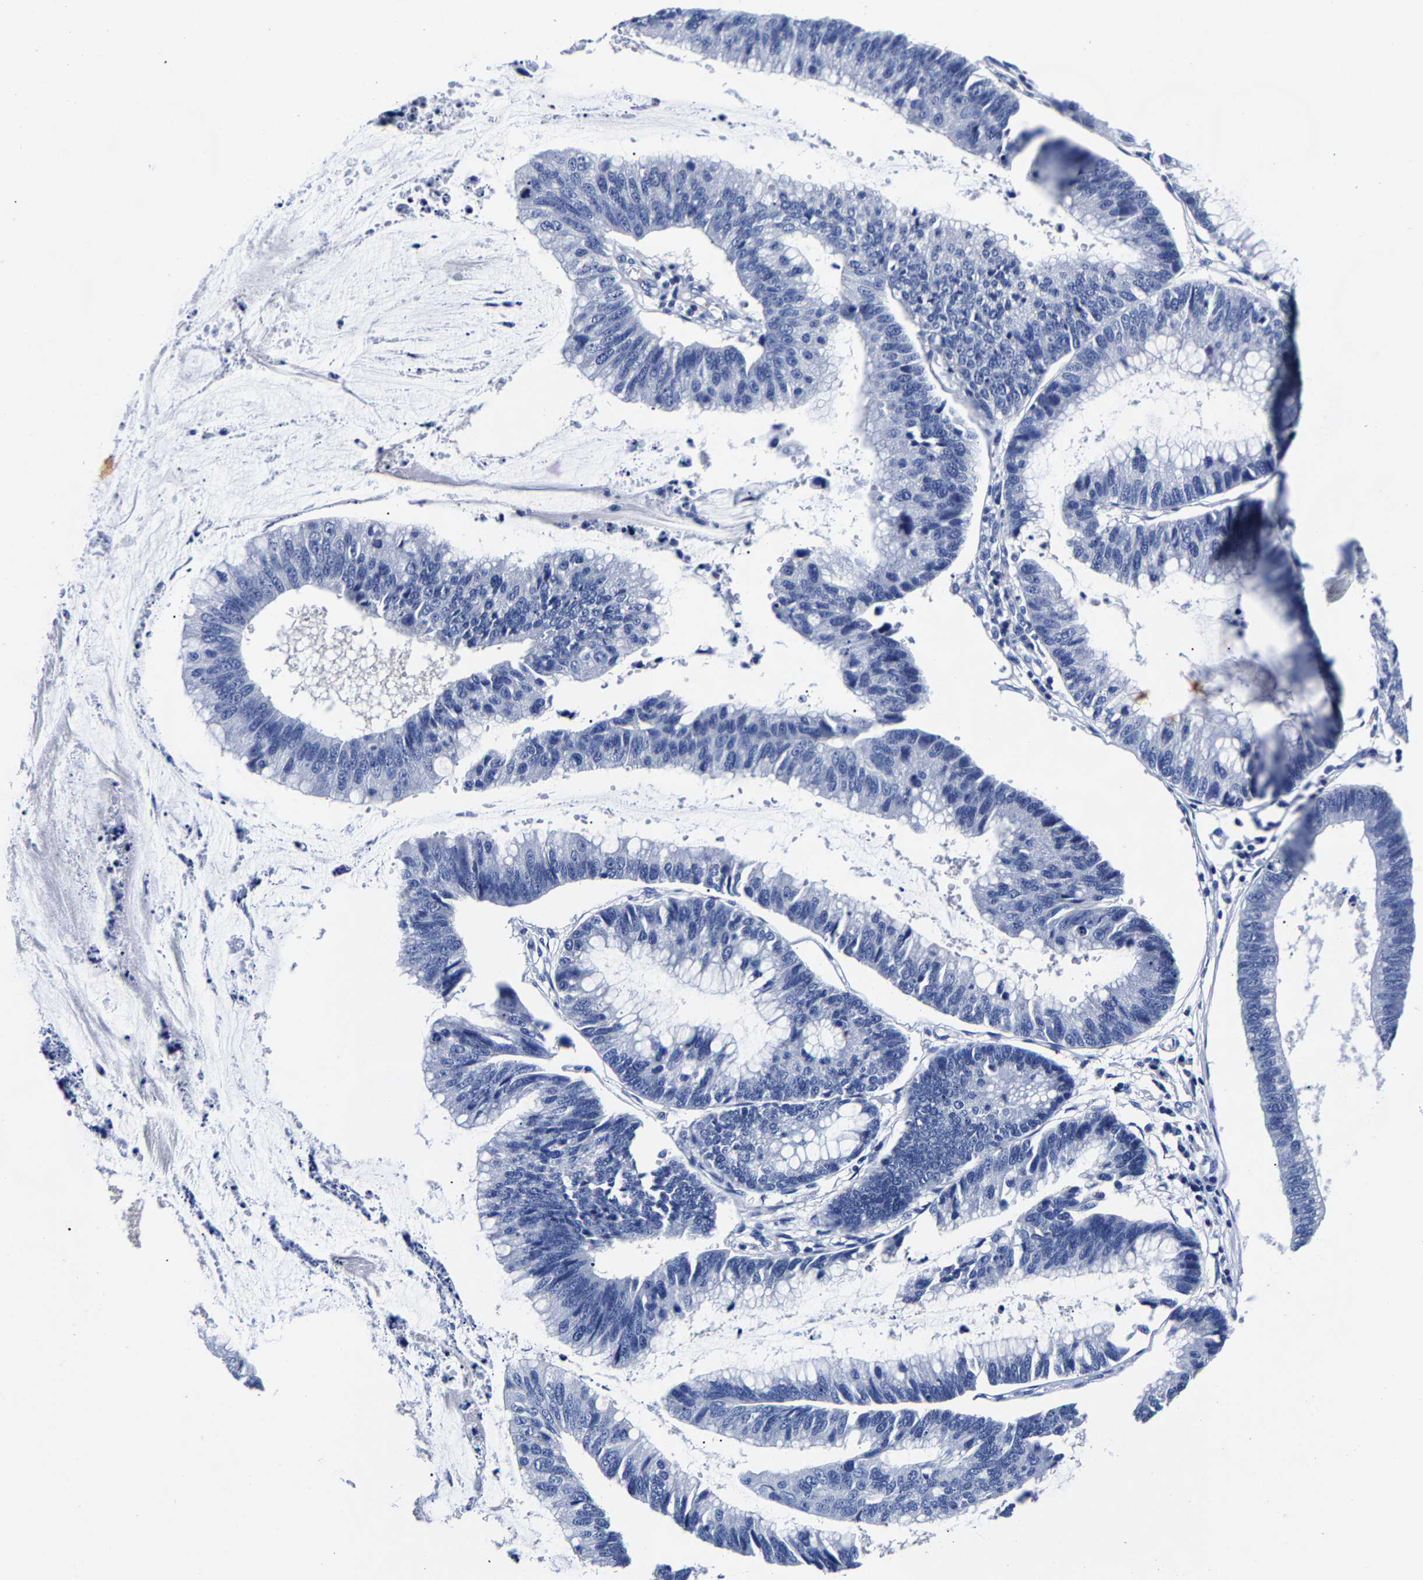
{"staining": {"intensity": "negative", "quantity": "none", "location": "none"}, "tissue": "stomach cancer", "cell_type": "Tumor cells", "image_type": "cancer", "snomed": [{"axis": "morphology", "description": "Adenocarcinoma, NOS"}, {"axis": "topography", "description": "Stomach"}], "caption": "Immunohistochemical staining of stomach adenocarcinoma displays no significant positivity in tumor cells.", "gene": "CPA2", "patient": {"sex": "male", "age": 59}}